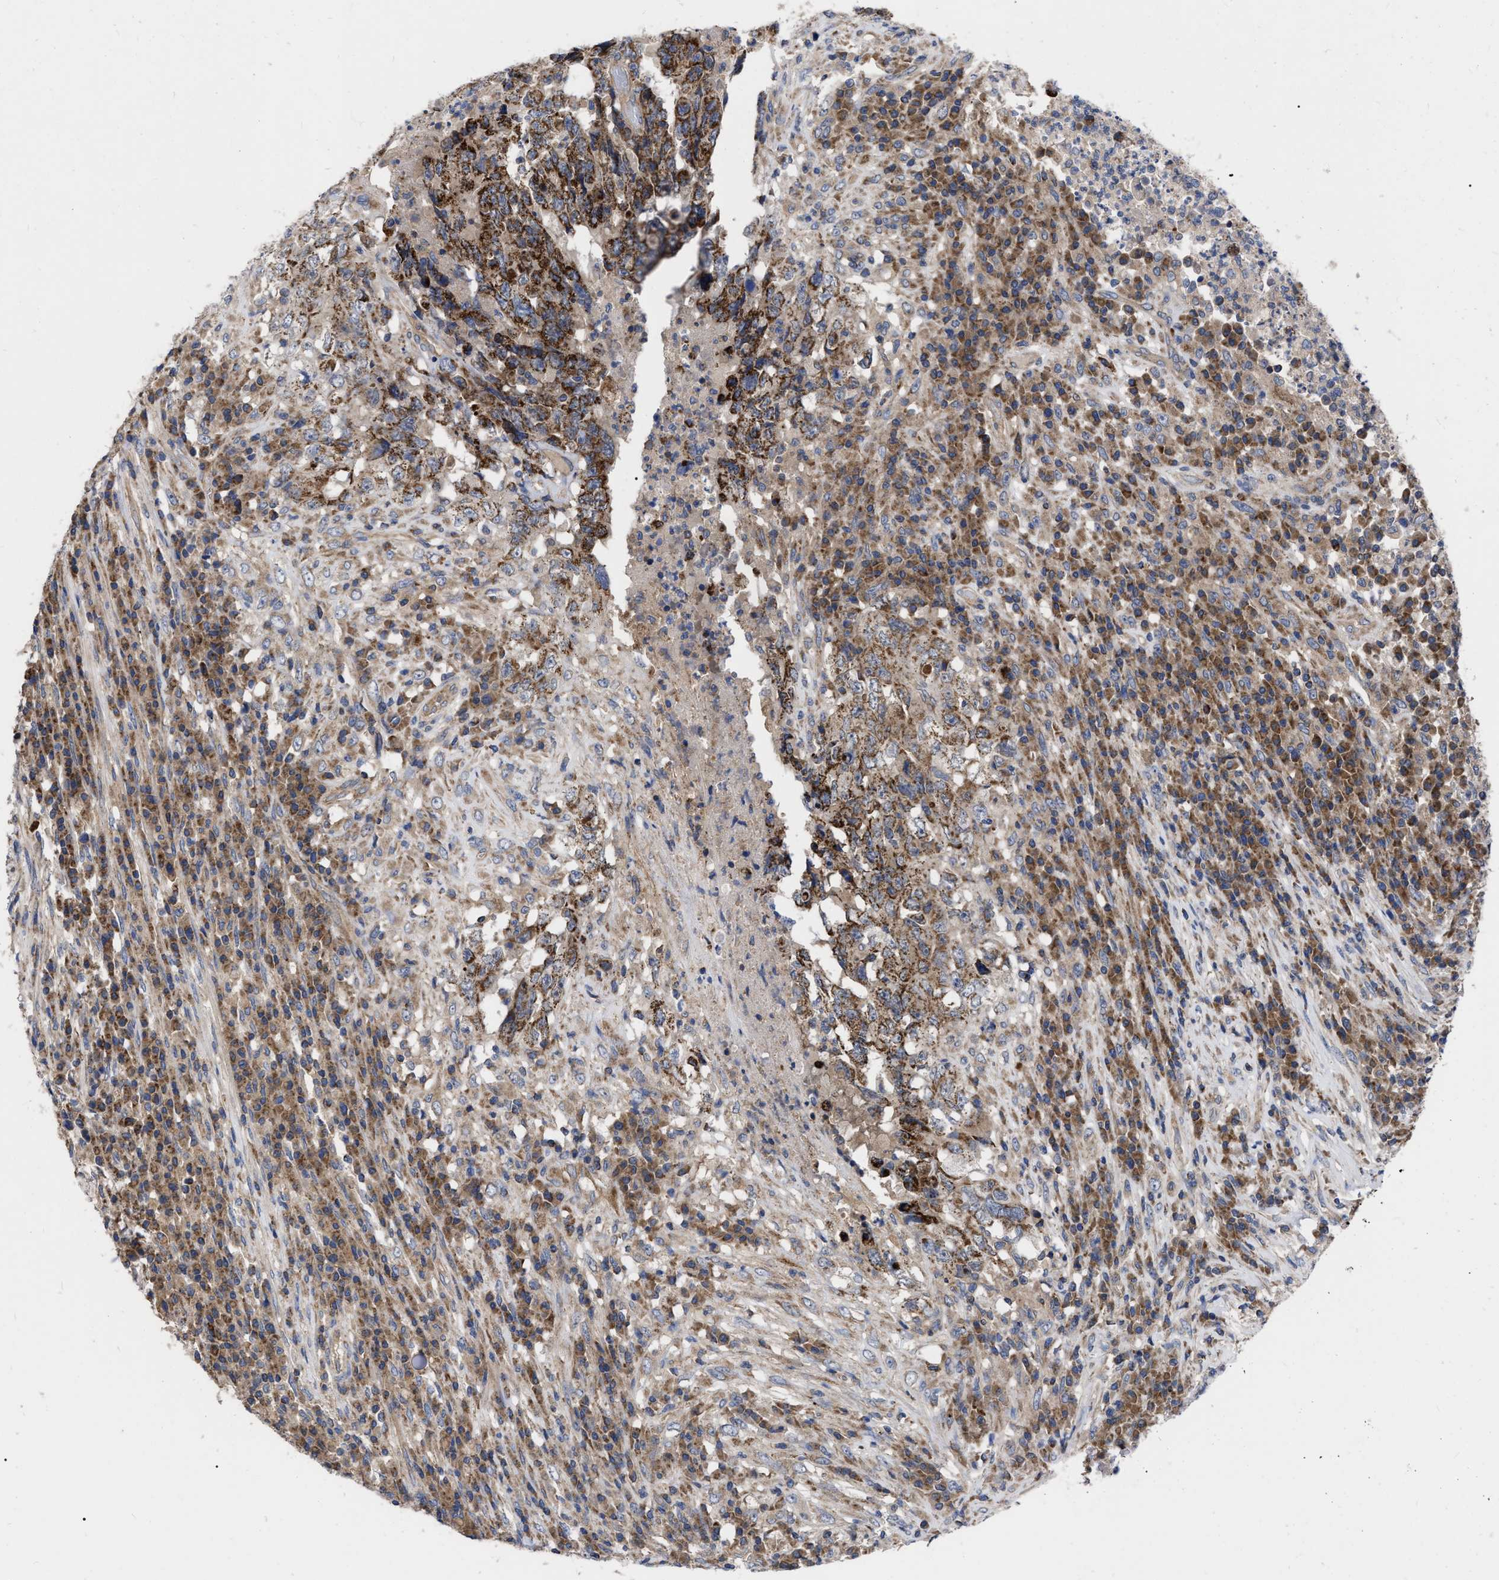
{"staining": {"intensity": "strong", "quantity": ">75%", "location": "cytoplasmic/membranous"}, "tissue": "testis cancer", "cell_type": "Tumor cells", "image_type": "cancer", "snomed": [{"axis": "morphology", "description": "Necrosis, NOS"}, {"axis": "morphology", "description": "Carcinoma, Embryonal, NOS"}, {"axis": "topography", "description": "Testis"}], "caption": "Strong cytoplasmic/membranous expression for a protein is present in about >75% of tumor cells of testis embryonal carcinoma using IHC.", "gene": "CDKN2C", "patient": {"sex": "male", "age": 19}}